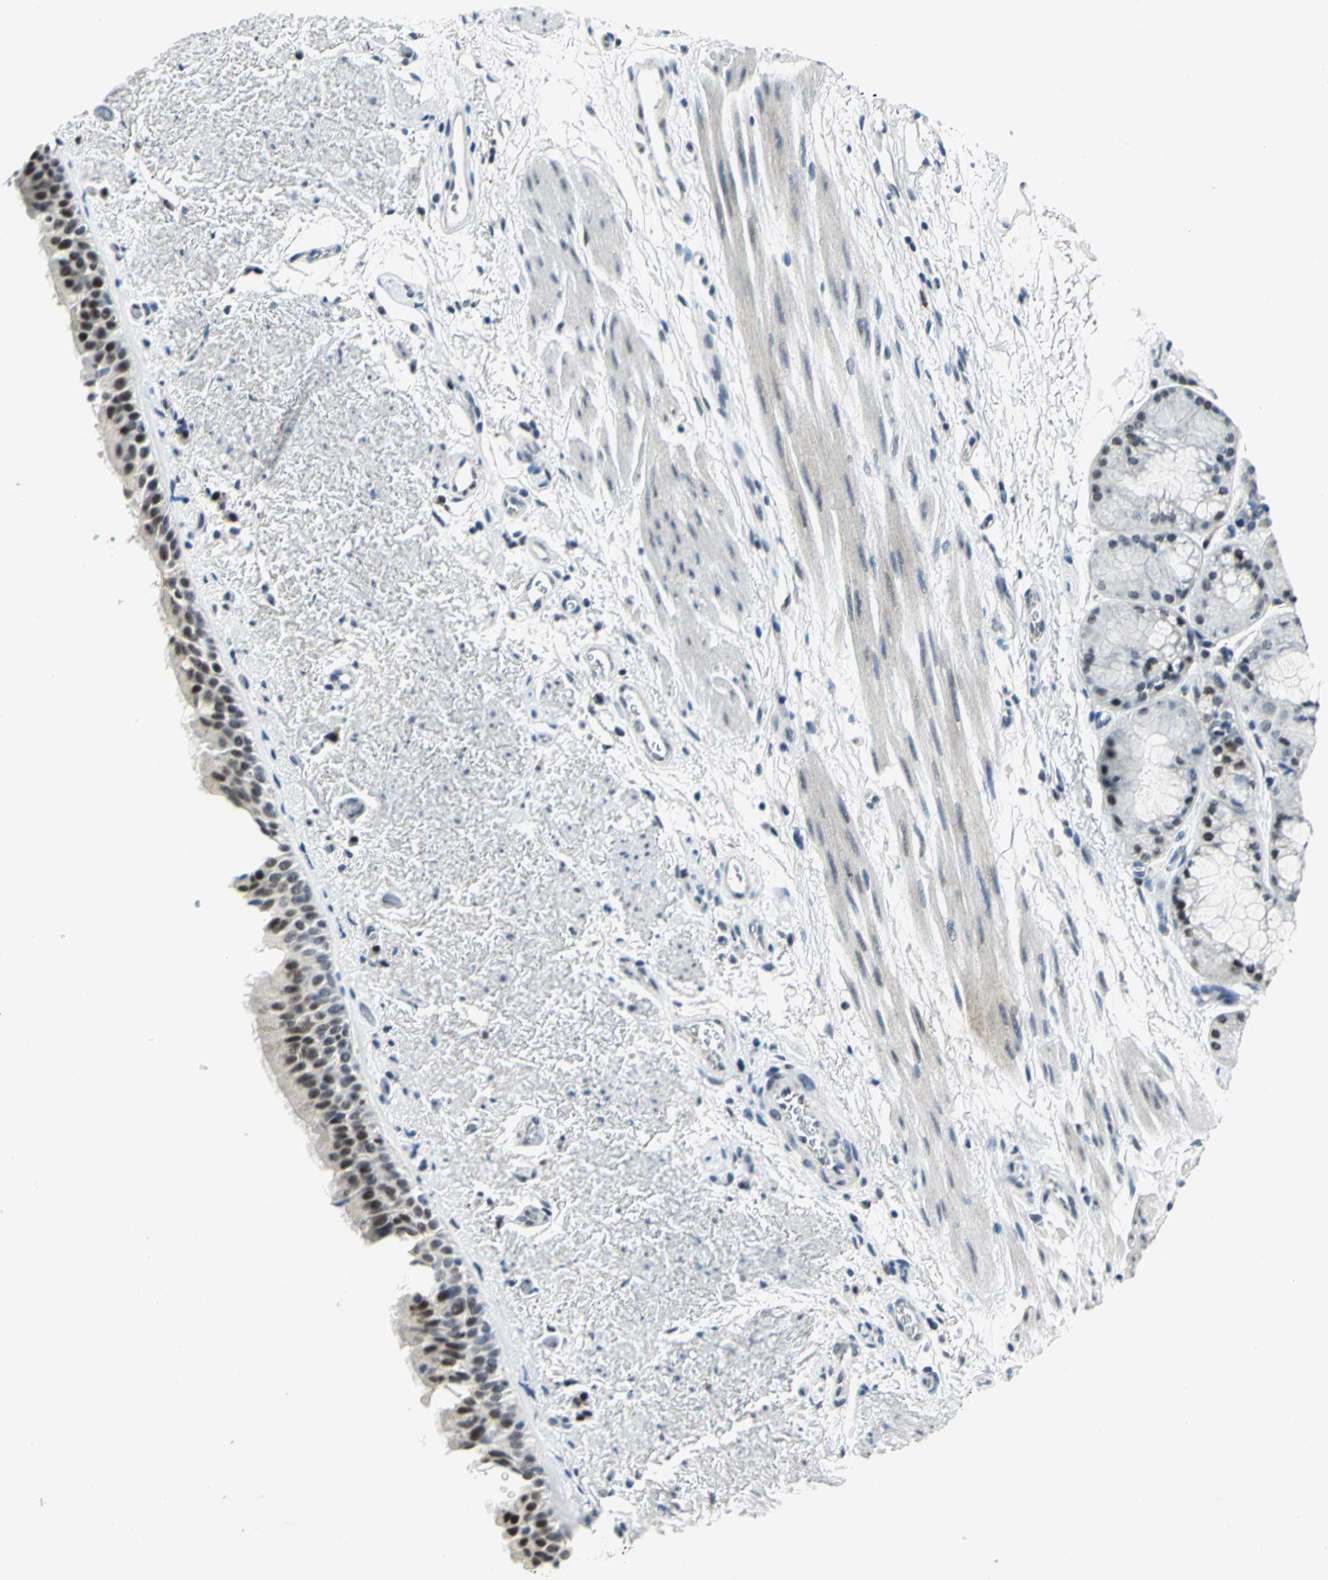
{"staining": {"intensity": "moderate", "quantity": ">75%", "location": "nuclear"}, "tissue": "bronchus", "cell_type": "Respiratory epithelial cells", "image_type": "normal", "snomed": [{"axis": "morphology", "description": "Normal tissue, NOS"}, {"axis": "topography", "description": "Bronchus"}], "caption": "Brown immunohistochemical staining in benign human bronchus demonstrates moderate nuclear positivity in approximately >75% of respiratory epithelial cells.", "gene": "RAD17", "patient": {"sex": "female", "age": 54}}